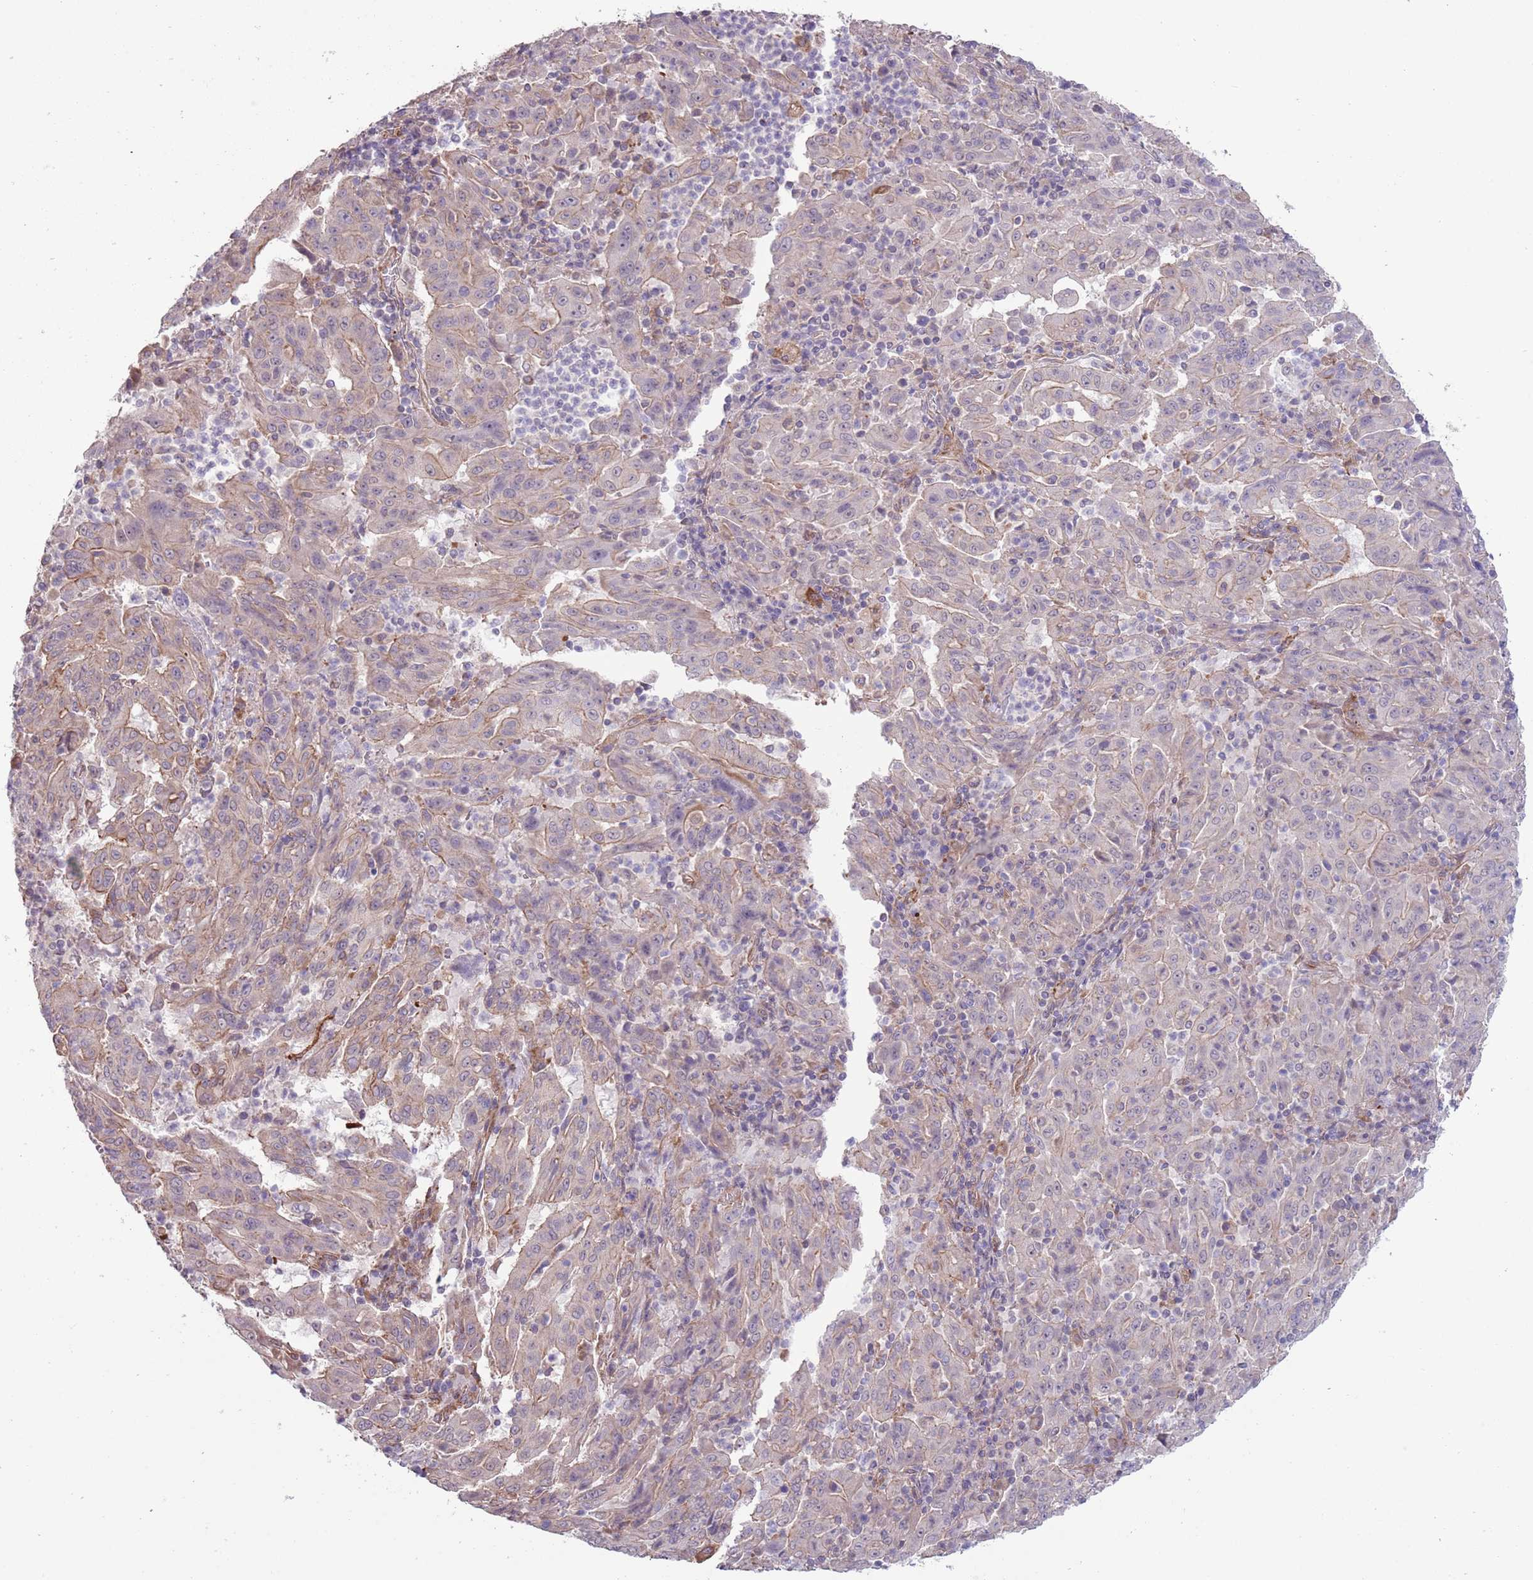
{"staining": {"intensity": "weak", "quantity": "25%-75%", "location": "cytoplasmic/membranous"}, "tissue": "pancreatic cancer", "cell_type": "Tumor cells", "image_type": "cancer", "snomed": [{"axis": "morphology", "description": "Adenocarcinoma, NOS"}, {"axis": "topography", "description": "Pancreas"}], "caption": "A brown stain highlights weak cytoplasmic/membranous staining of a protein in human adenocarcinoma (pancreatic) tumor cells.", "gene": "CREBZF", "patient": {"sex": "male", "age": 63}}